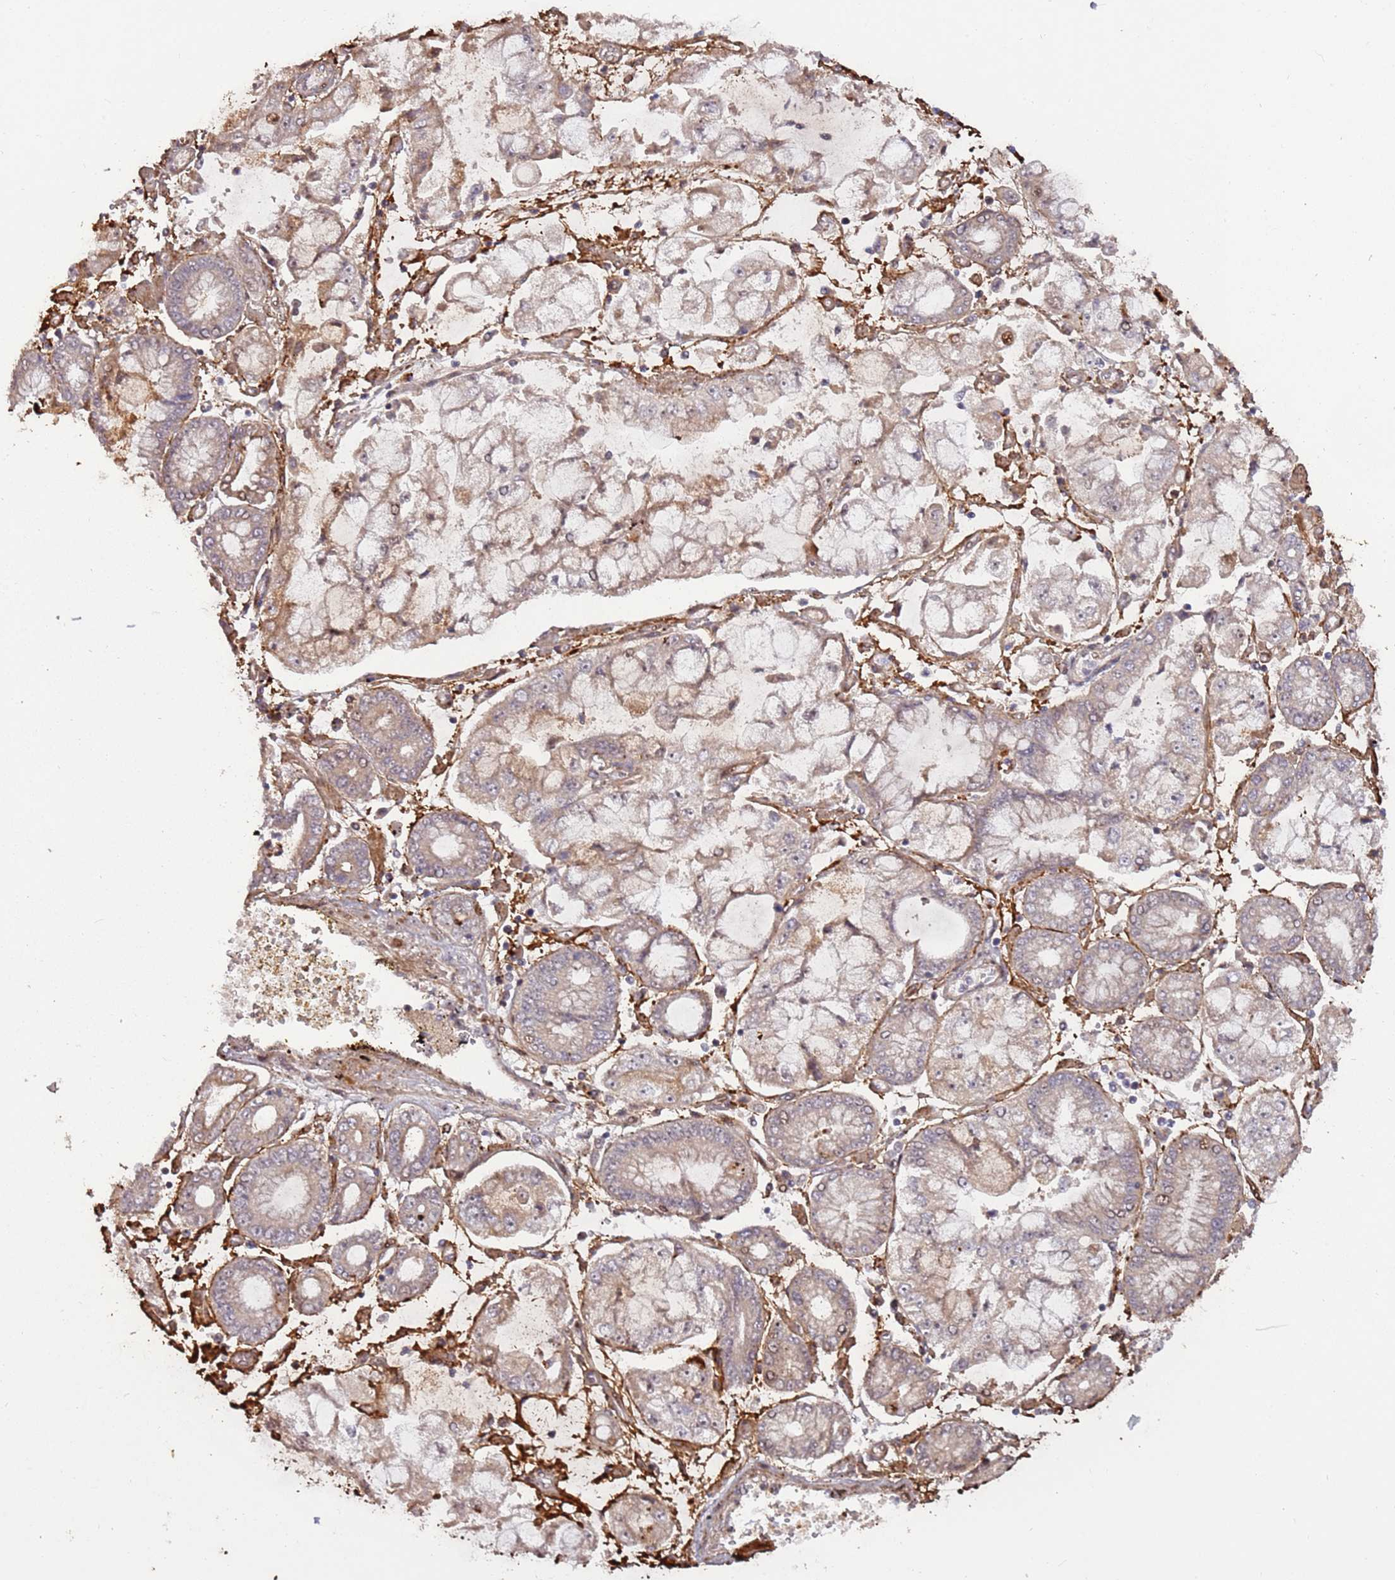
{"staining": {"intensity": "weak", "quantity": "25%-75%", "location": "cytoplasmic/membranous"}, "tissue": "stomach cancer", "cell_type": "Tumor cells", "image_type": "cancer", "snomed": [{"axis": "morphology", "description": "Adenocarcinoma, NOS"}, {"axis": "topography", "description": "Stomach"}], "caption": "An immunohistochemistry (IHC) image of tumor tissue is shown. Protein staining in brown shows weak cytoplasmic/membranous positivity in stomach cancer within tumor cells.", "gene": "RHBDL1", "patient": {"sex": "male", "age": 76}}